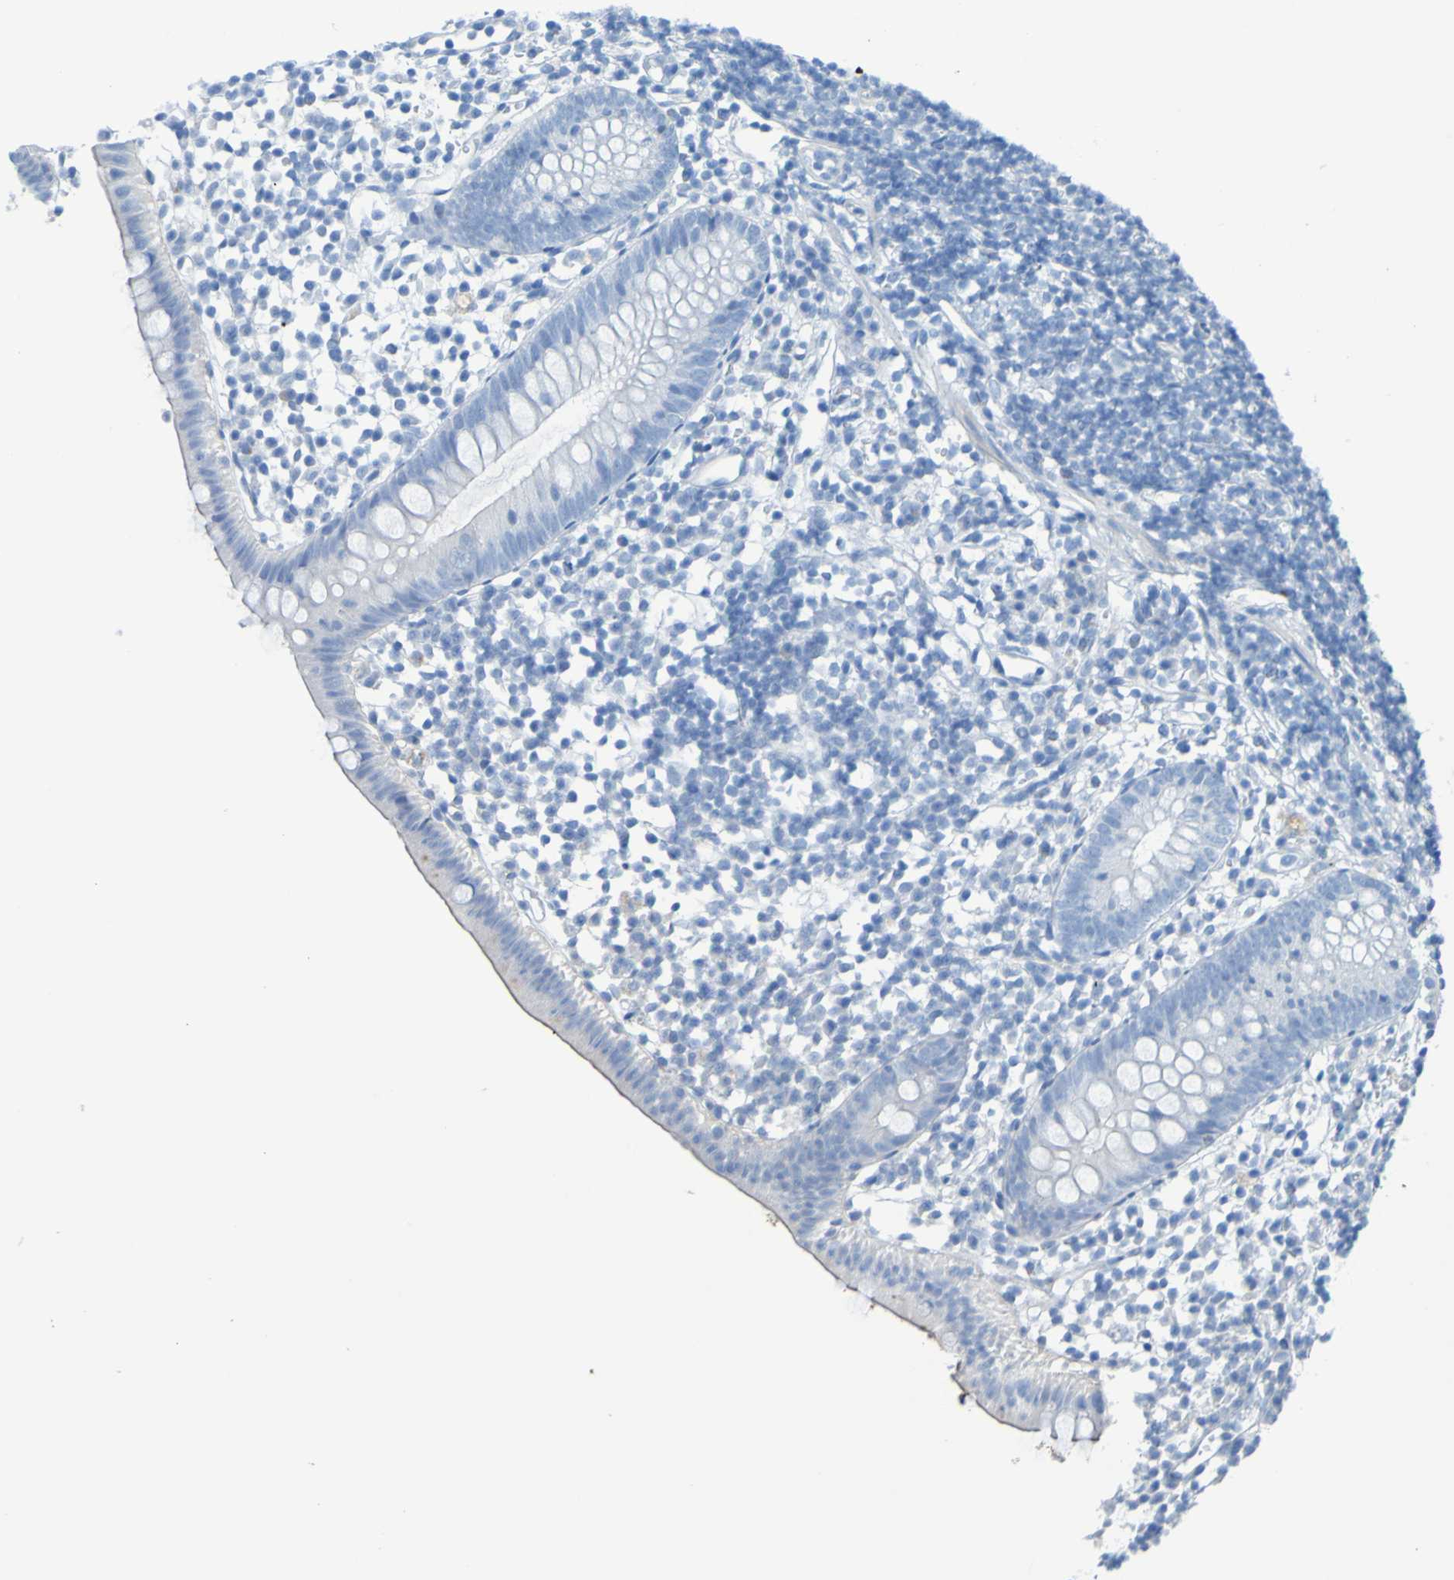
{"staining": {"intensity": "negative", "quantity": "none", "location": "none"}, "tissue": "appendix", "cell_type": "Glandular cells", "image_type": "normal", "snomed": [{"axis": "morphology", "description": "Normal tissue, NOS"}, {"axis": "topography", "description": "Appendix"}], "caption": "A histopathology image of human appendix is negative for staining in glandular cells. (DAB IHC visualized using brightfield microscopy, high magnification).", "gene": "ACMSD", "patient": {"sex": "female", "age": 20}}